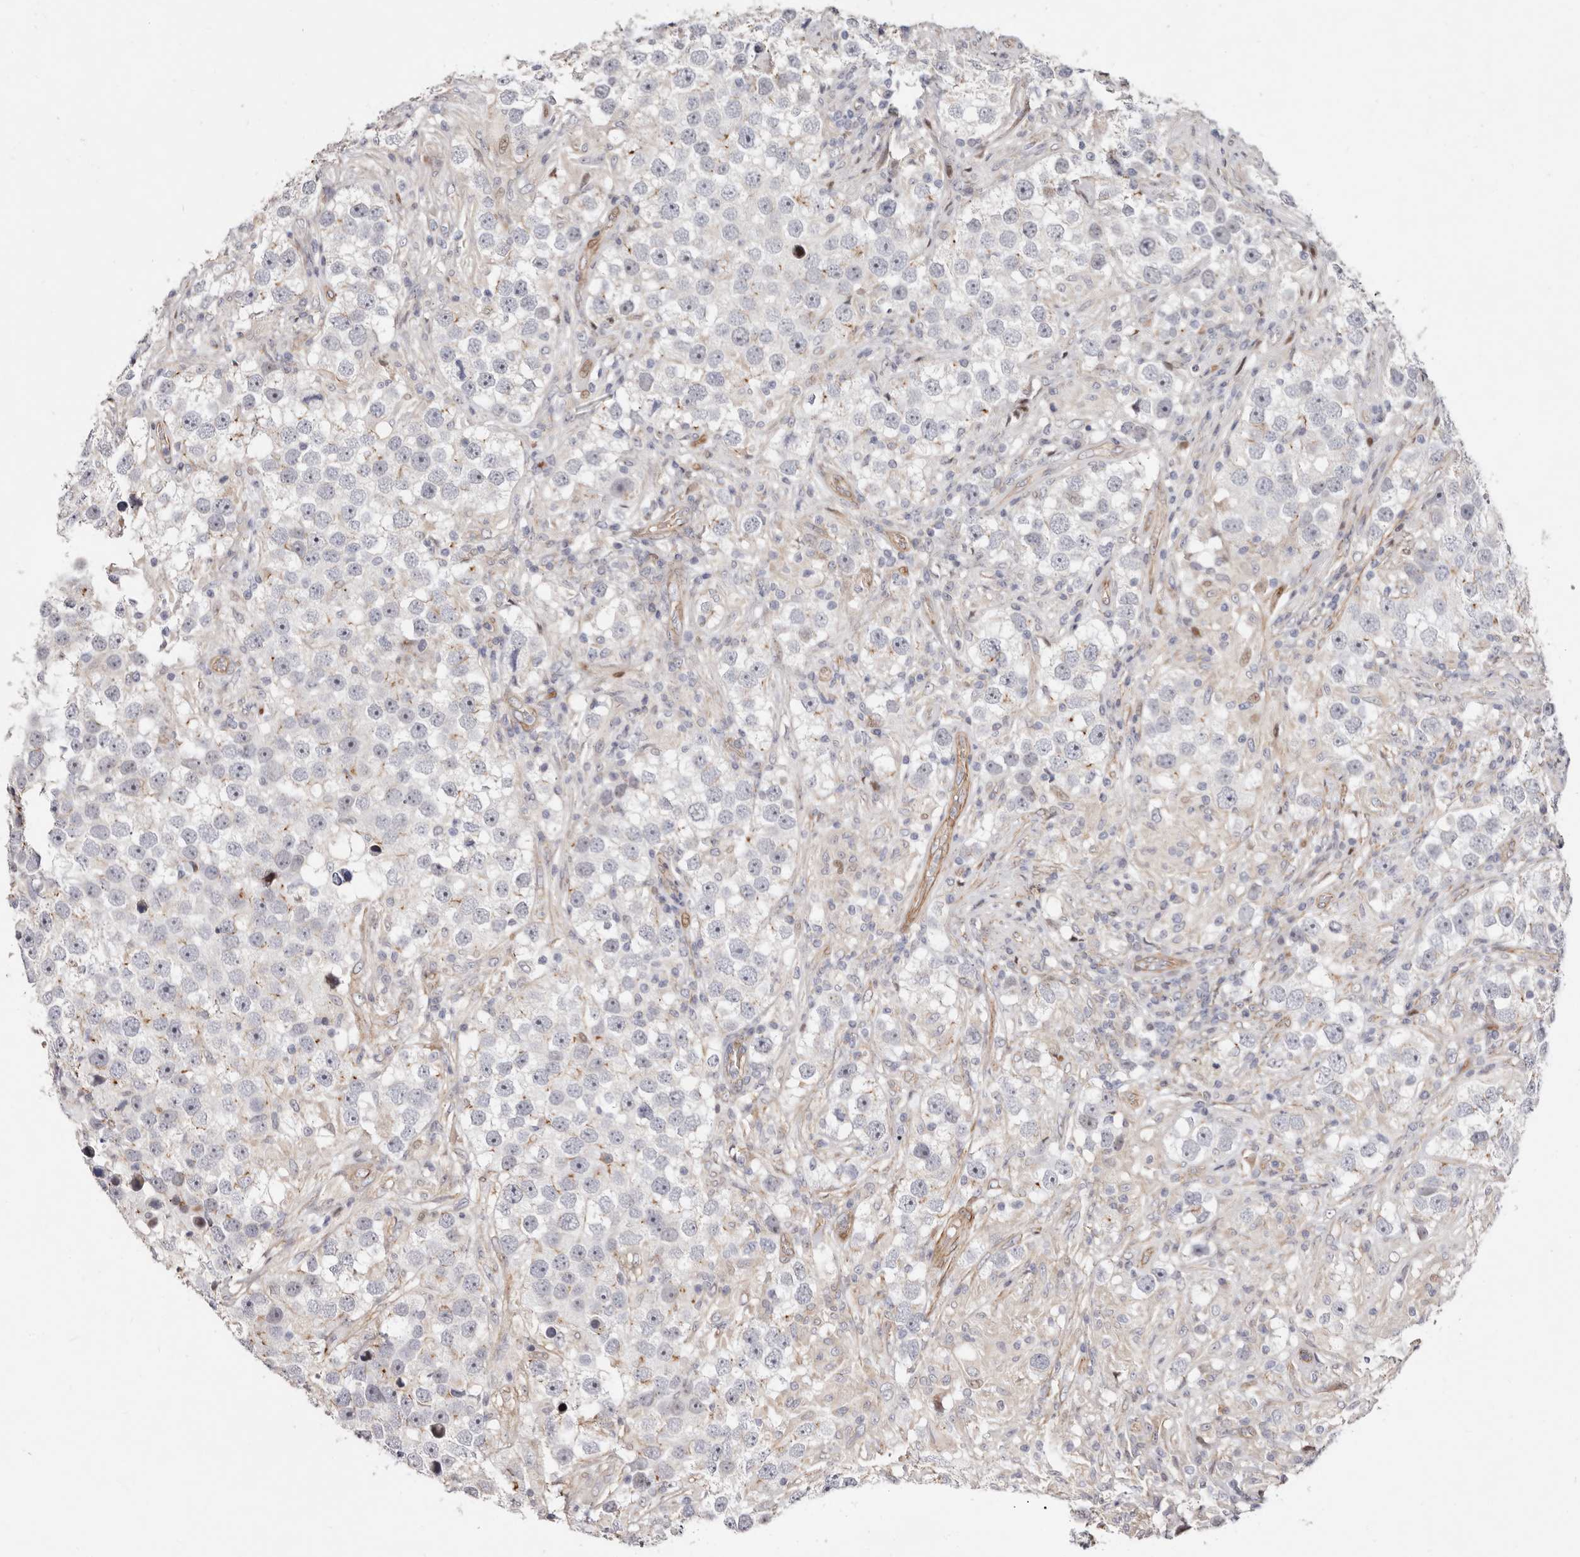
{"staining": {"intensity": "weak", "quantity": "<25%", "location": "cytoplasmic/membranous"}, "tissue": "testis cancer", "cell_type": "Tumor cells", "image_type": "cancer", "snomed": [{"axis": "morphology", "description": "Seminoma, NOS"}, {"axis": "topography", "description": "Testis"}], "caption": "Immunohistochemistry (IHC) of human testis cancer (seminoma) displays no expression in tumor cells. Nuclei are stained in blue.", "gene": "EPHX3", "patient": {"sex": "male", "age": 49}}